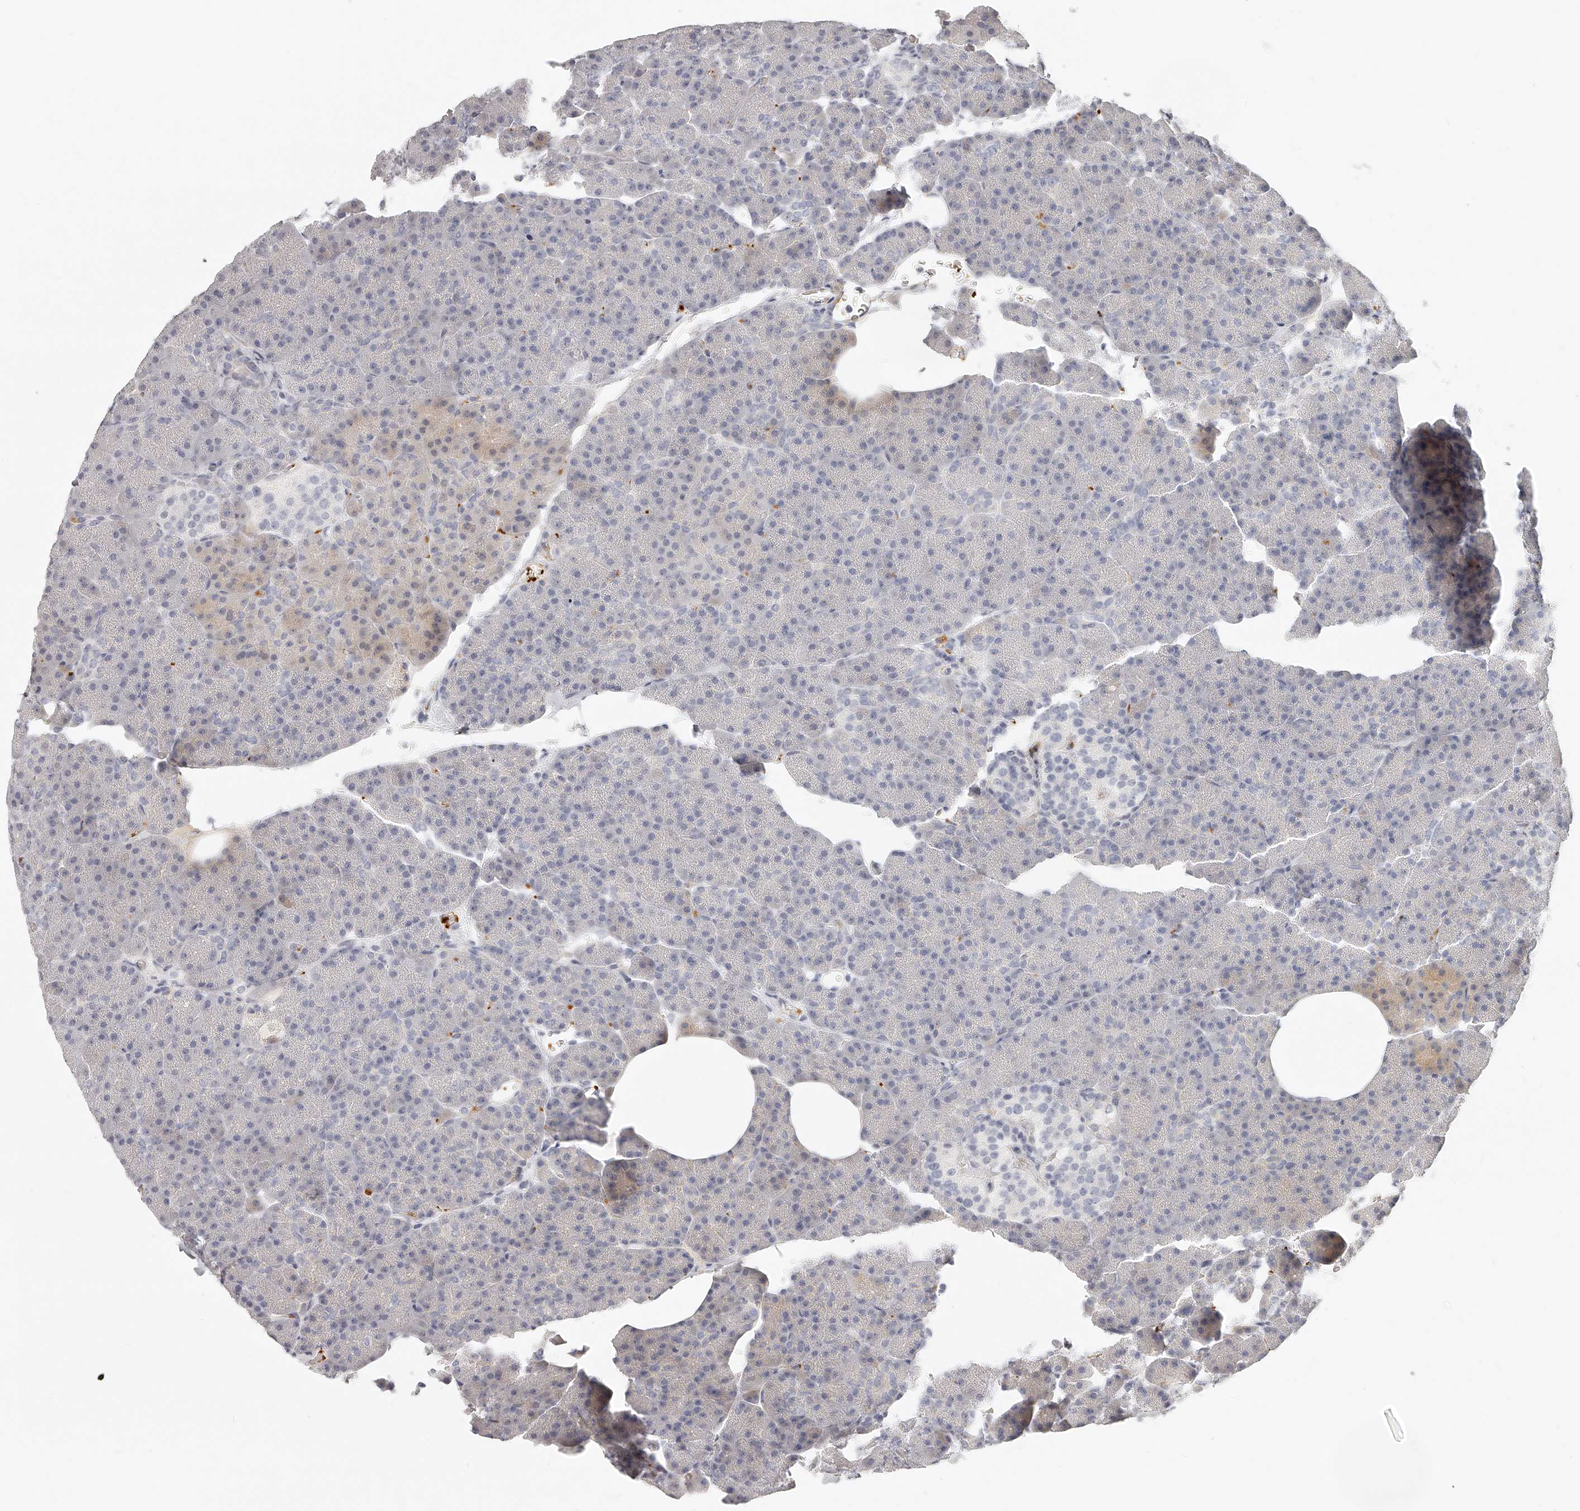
{"staining": {"intensity": "negative", "quantity": "none", "location": "none"}, "tissue": "pancreas", "cell_type": "Exocrine glandular cells", "image_type": "normal", "snomed": [{"axis": "morphology", "description": "Normal tissue, NOS"}, {"axis": "morphology", "description": "Carcinoid, malignant, NOS"}, {"axis": "topography", "description": "Pancreas"}], "caption": "DAB immunohistochemical staining of benign human pancreas exhibits no significant positivity in exocrine glandular cells. (Stains: DAB (3,3'-diaminobenzidine) immunohistochemistry with hematoxylin counter stain, Microscopy: brightfield microscopy at high magnification).", "gene": "ITGB3", "patient": {"sex": "female", "age": 35}}